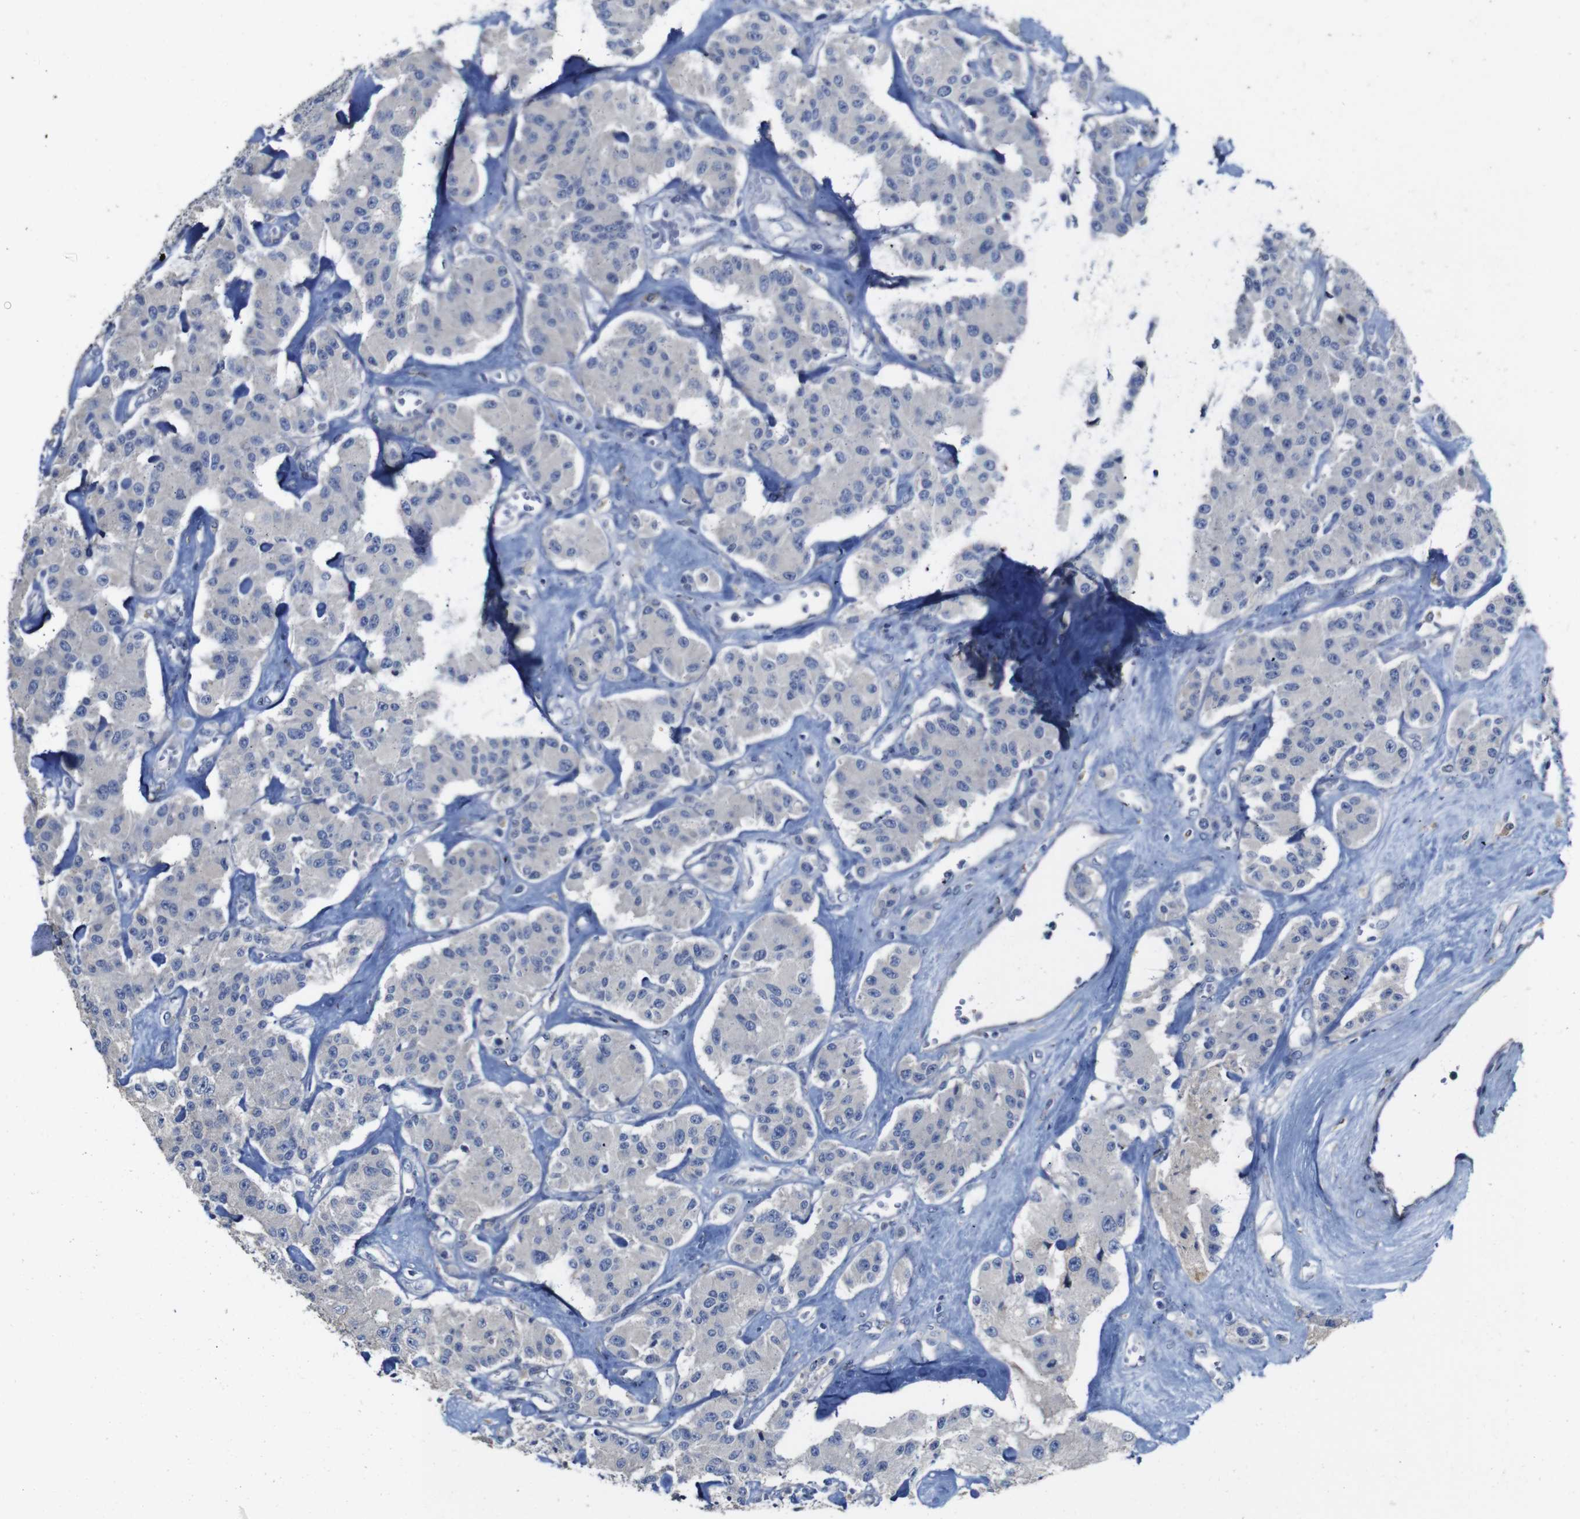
{"staining": {"intensity": "negative", "quantity": "none", "location": "none"}, "tissue": "carcinoid", "cell_type": "Tumor cells", "image_type": "cancer", "snomed": [{"axis": "morphology", "description": "Carcinoid, malignant, NOS"}, {"axis": "topography", "description": "Pancreas"}], "caption": "Immunohistochemistry (IHC) photomicrograph of human carcinoid (malignant) stained for a protein (brown), which reveals no positivity in tumor cells.", "gene": "TCEAL9", "patient": {"sex": "male", "age": 41}}